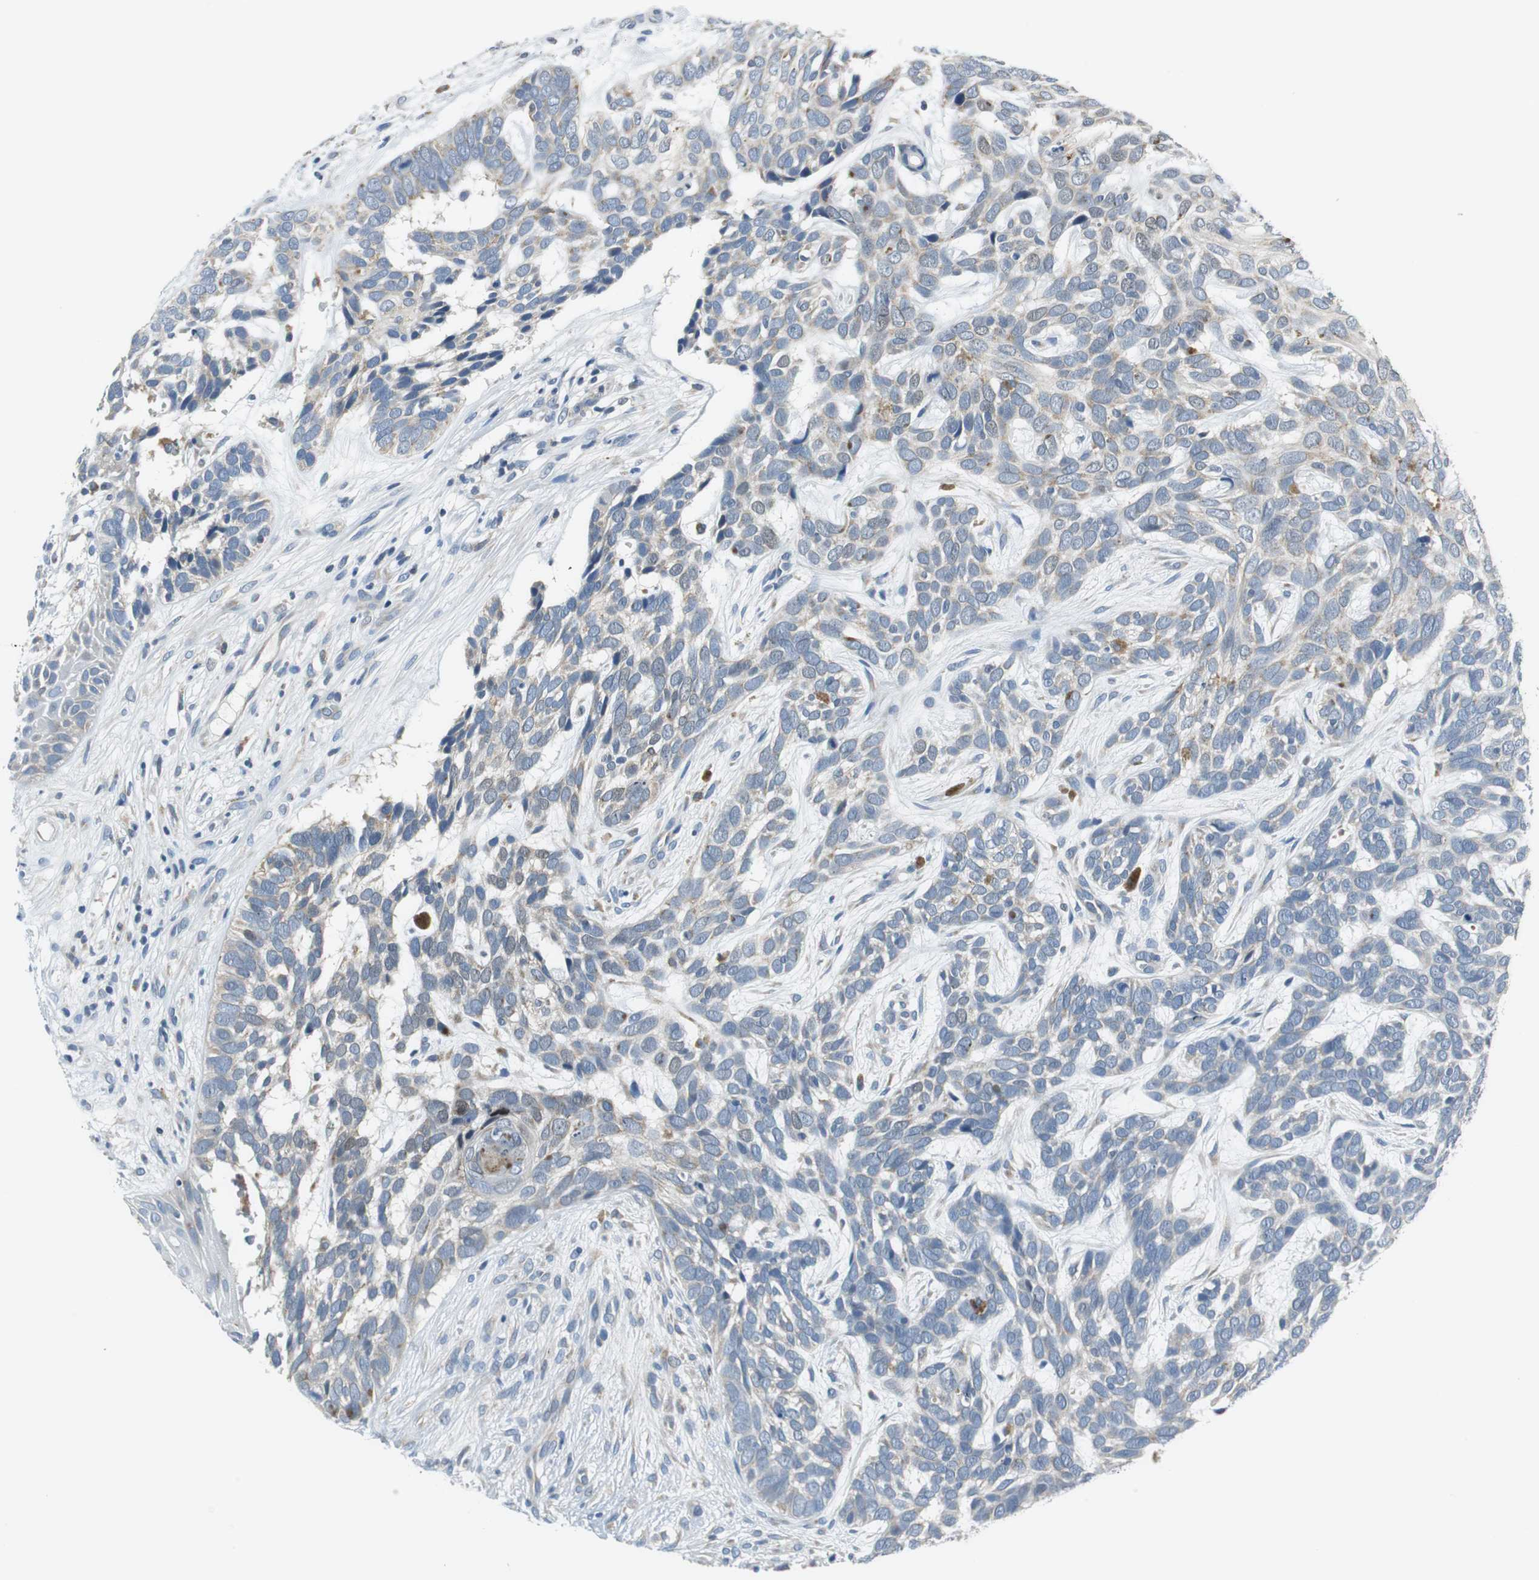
{"staining": {"intensity": "negative", "quantity": "none", "location": "none"}, "tissue": "skin cancer", "cell_type": "Tumor cells", "image_type": "cancer", "snomed": [{"axis": "morphology", "description": "Basal cell carcinoma"}, {"axis": "topography", "description": "Skin"}], "caption": "Tumor cells are negative for protein expression in human basal cell carcinoma (skin).", "gene": "PLAA", "patient": {"sex": "male", "age": 87}}